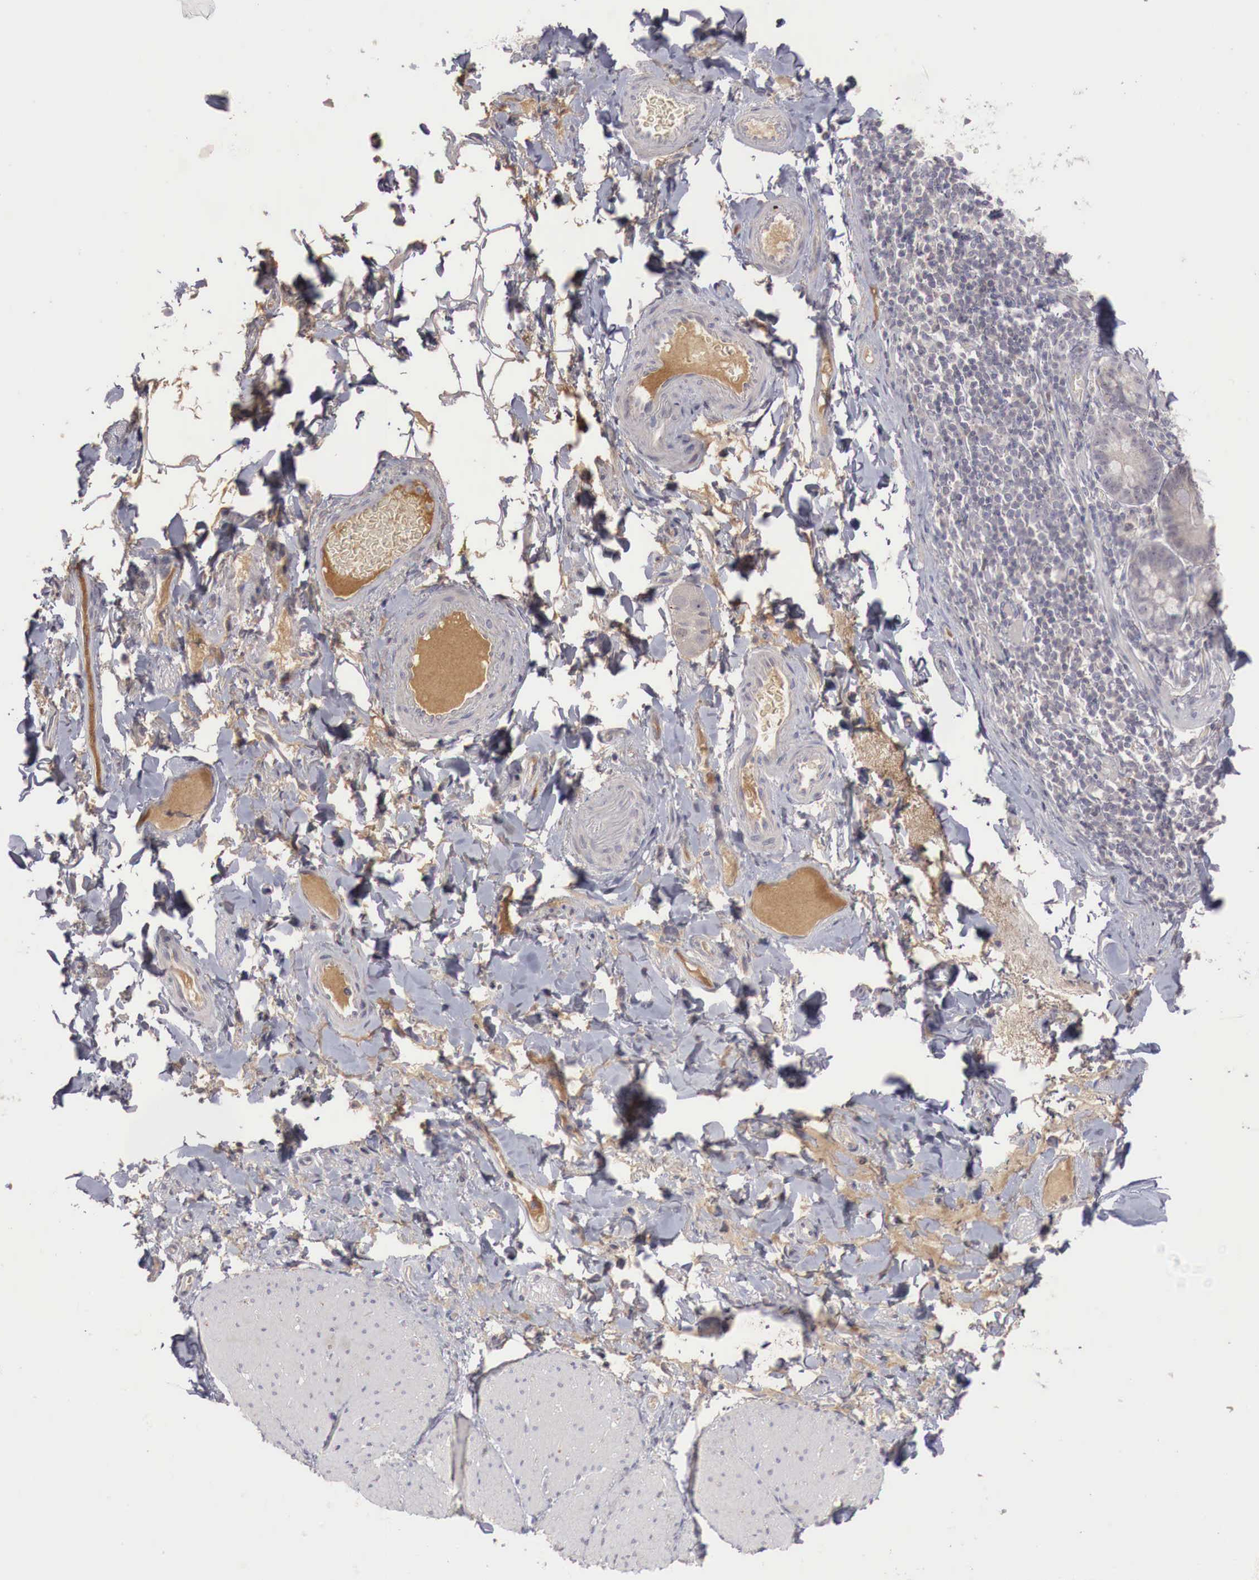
{"staining": {"intensity": "negative", "quantity": "none", "location": "none"}, "tissue": "adipose tissue", "cell_type": "Adipocytes", "image_type": "normal", "snomed": [{"axis": "morphology", "description": "Normal tissue, NOS"}, {"axis": "topography", "description": "Duodenum"}], "caption": "Micrograph shows no protein expression in adipocytes of benign adipose tissue.", "gene": "GATA1", "patient": {"sex": "male", "age": 63}}